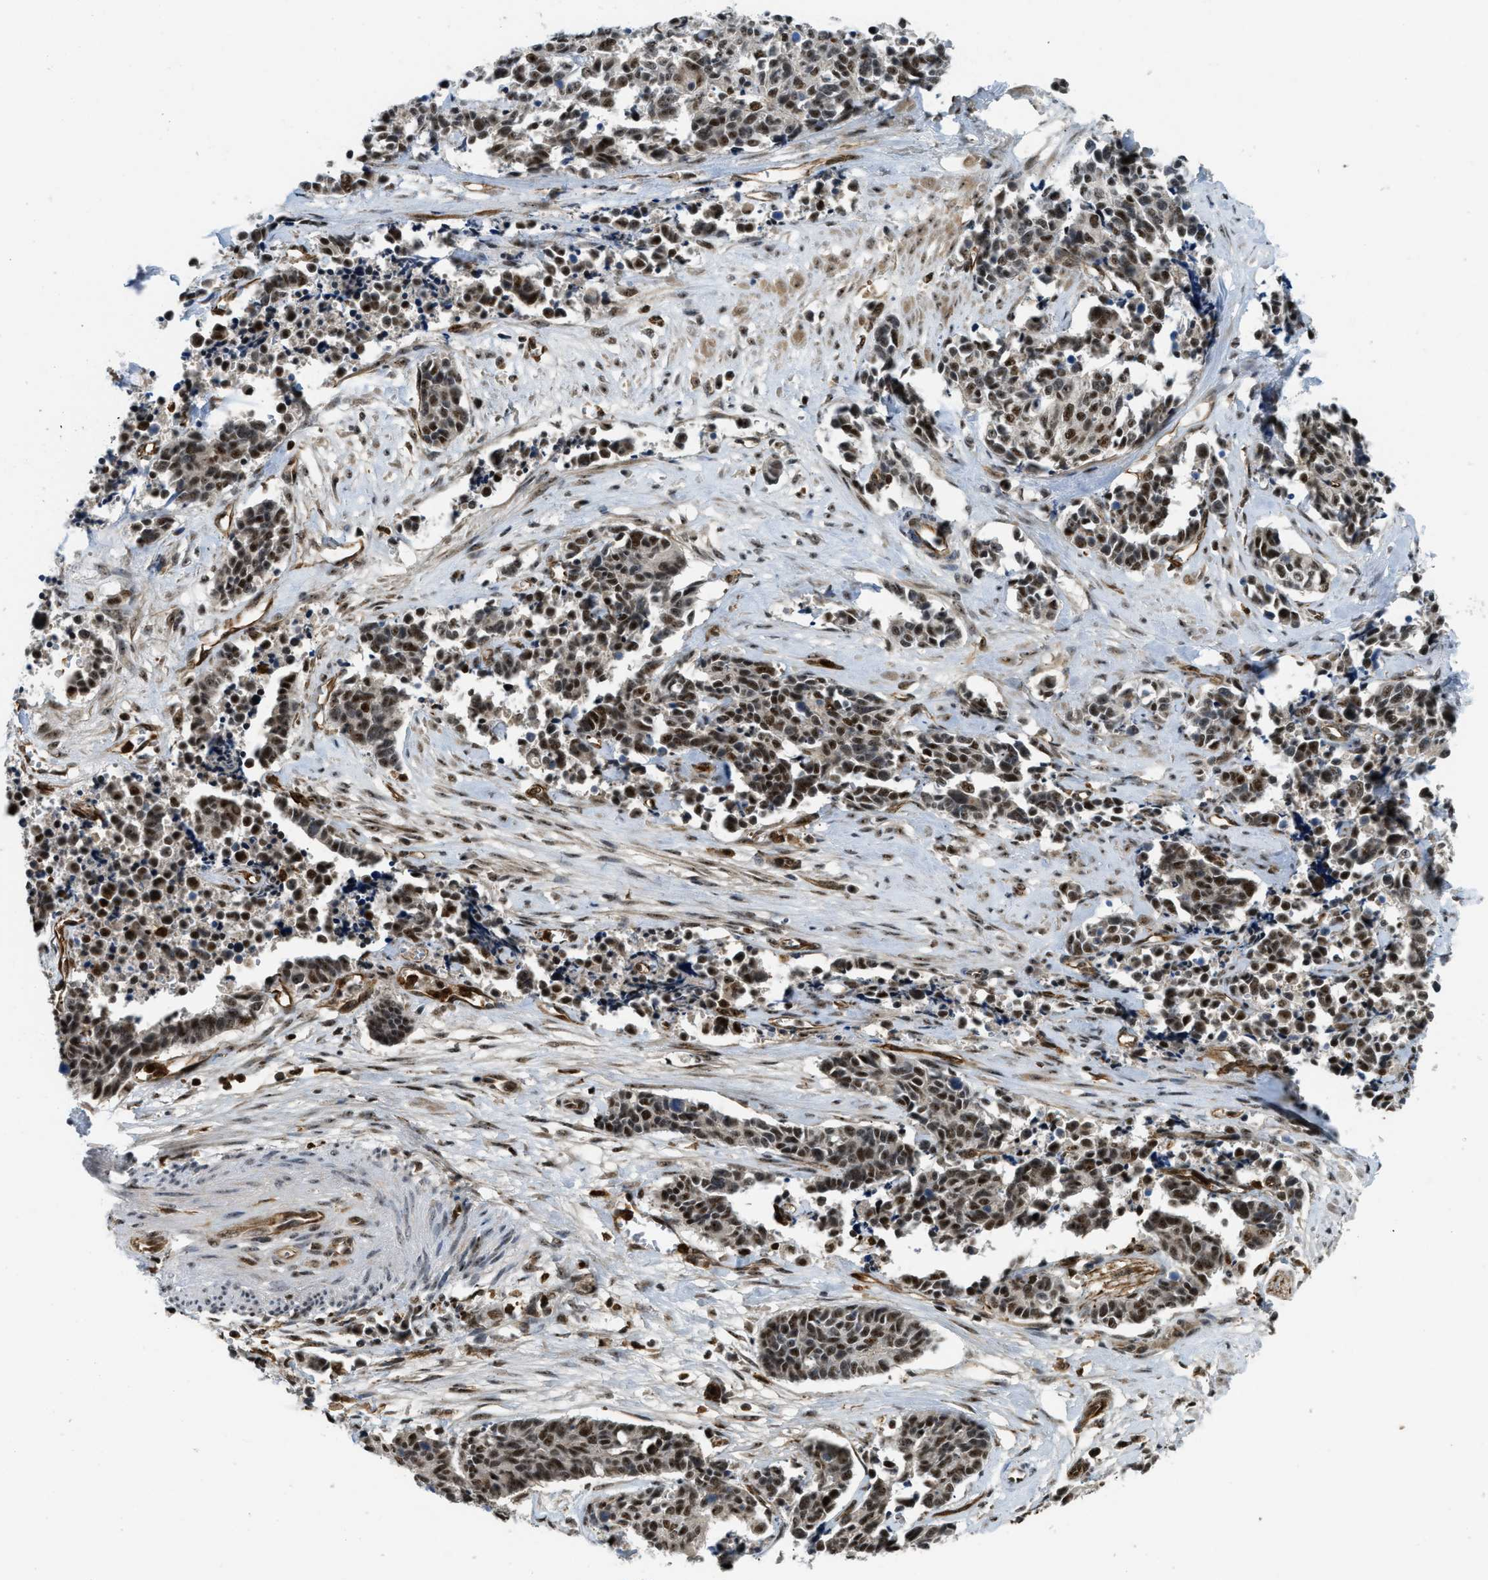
{"staining": {"intensity": "moderate", "quantity": ">75%", "location": "nuclear"}, "tissue": "cervical cancer", "cell_type": "Tumor cells", "image_type": "cancer", "snomed": [{"axis": "morphology", "description": "Squamous cell carcinoma, NOS"}, {"axis": "topography", "description": "Cervix"}], "caption": "This is a micrograph of IHC staining of cervical cancer (squamous cell carcinoma), which shows moderate positivity in the nuclear of tumor cells.", "gene": "E2F1", "patient": {"sex": "female", "age": 35}}